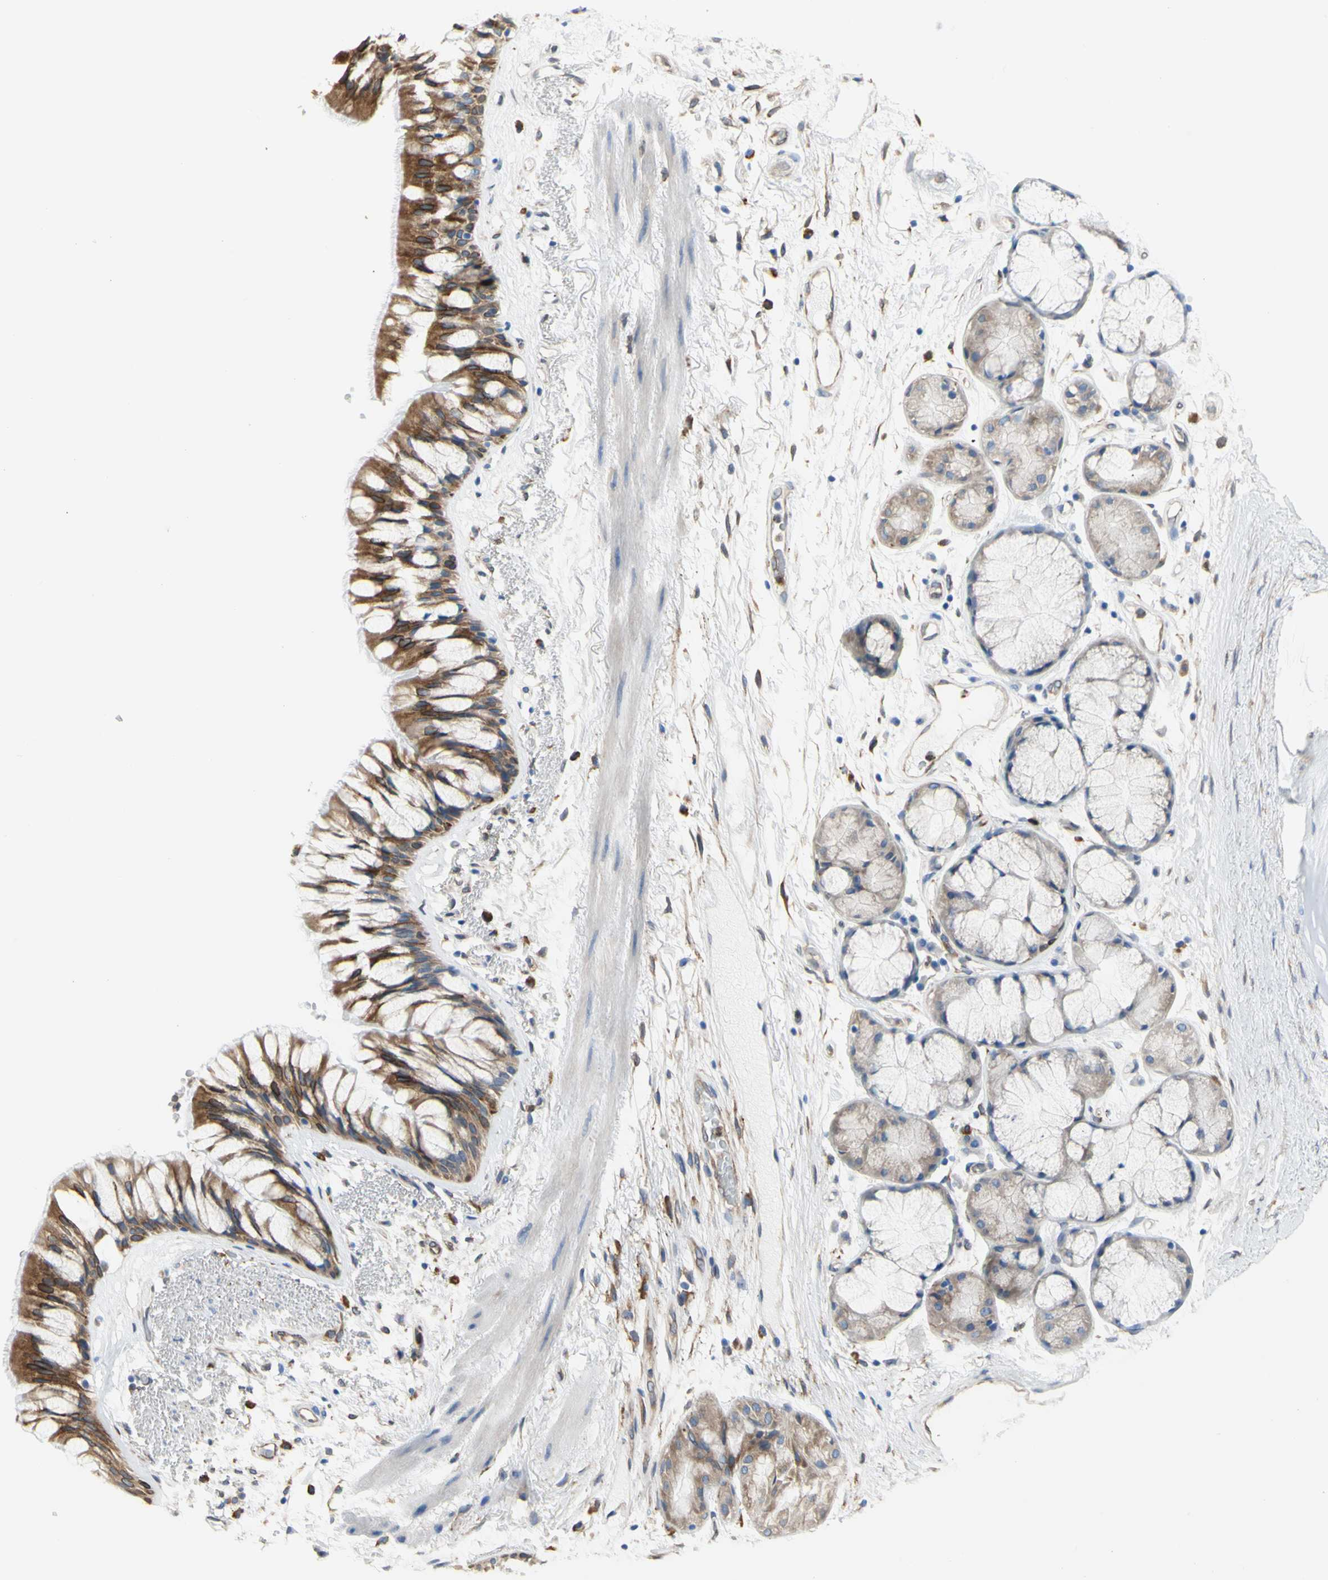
{"staining": {"intensity": "strong", "quantity": ">75%", "location": "cytoplasmic/membranous,nuclear"}, "tissue": "bronchus", "cell_type": "Respiratory epithelial cells", "image_type": "normal", "snomed": [{"axis": "morphology", "description": "Normal tissue, NOS"}, {"axis": "topography", "description": "Bronchus"}], "caption": "Protein expression analysis of benign human bronchus reveals strong cytoplasmic/membranous,nuclear positivity in approximately >75% of respiratory epithelial cells. The protein of interest is stained brown, and the nuclei are stained in blue (DAB IHC with brightfield microscopy, high magnification).", "gene": "ERLIN1", "patient": {"sex": "male", "age": 66}}